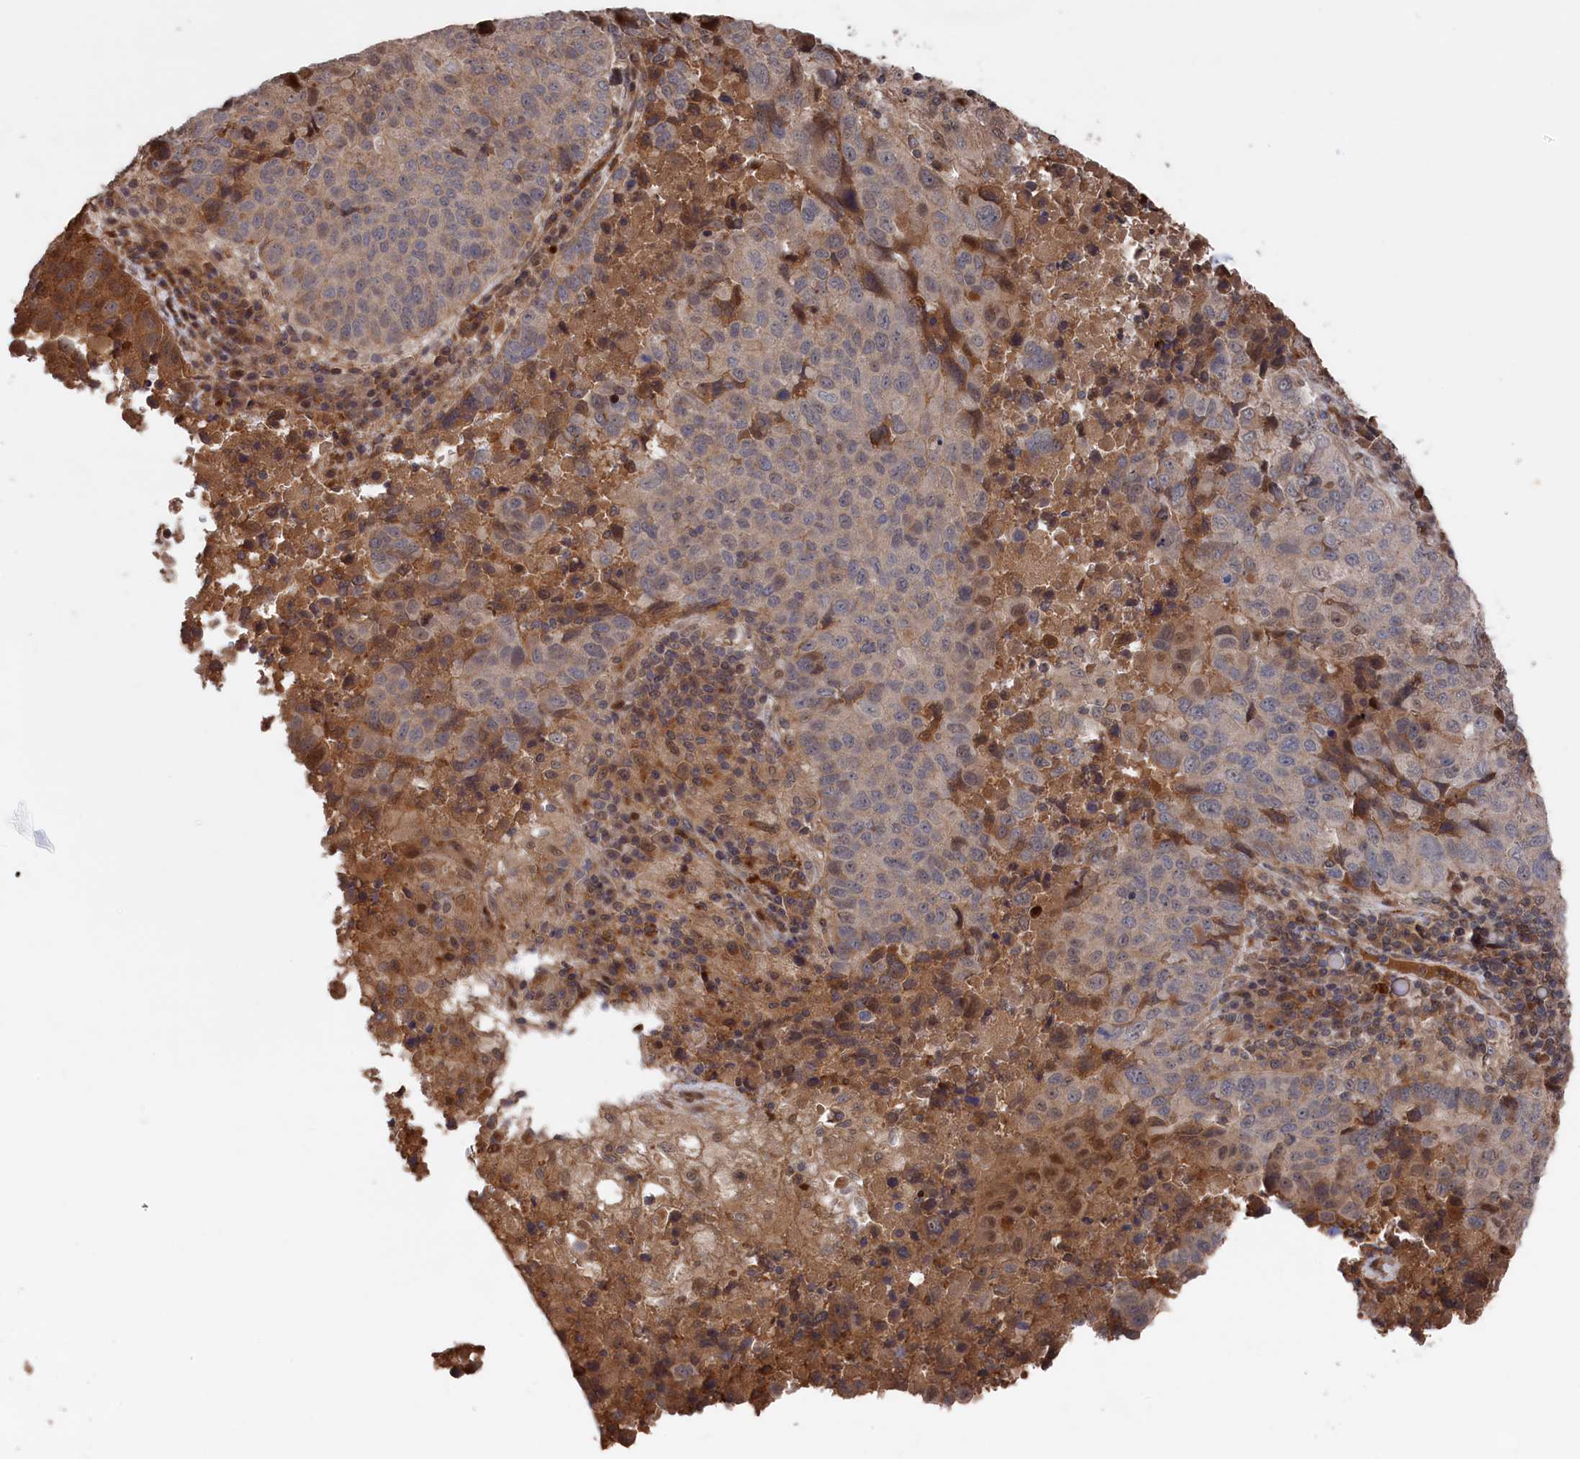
{"staining": {"intensity": "moderate", "quantity": "<25%", "location": "cytoplasmic/membranous"}, "tissue": "lung cancer", "cell_type": "Tumor cells", "image_type": "cancer", "snomed": [{"axis": "morphology", "description": "Squamous cell carcinoma, NOS"}, {"axis": "topography", "description": "Lung"}], "caption": "Lung squamous cell carcinoma stained with DAB (3,3'-diaminobenzidine) IHC shows low levels of moderate cytoplasmic/membranous positivity in about <25% of tumor cells.", "gene": "PLA2G15", "patient": {"sex": "male", "age": 73}}